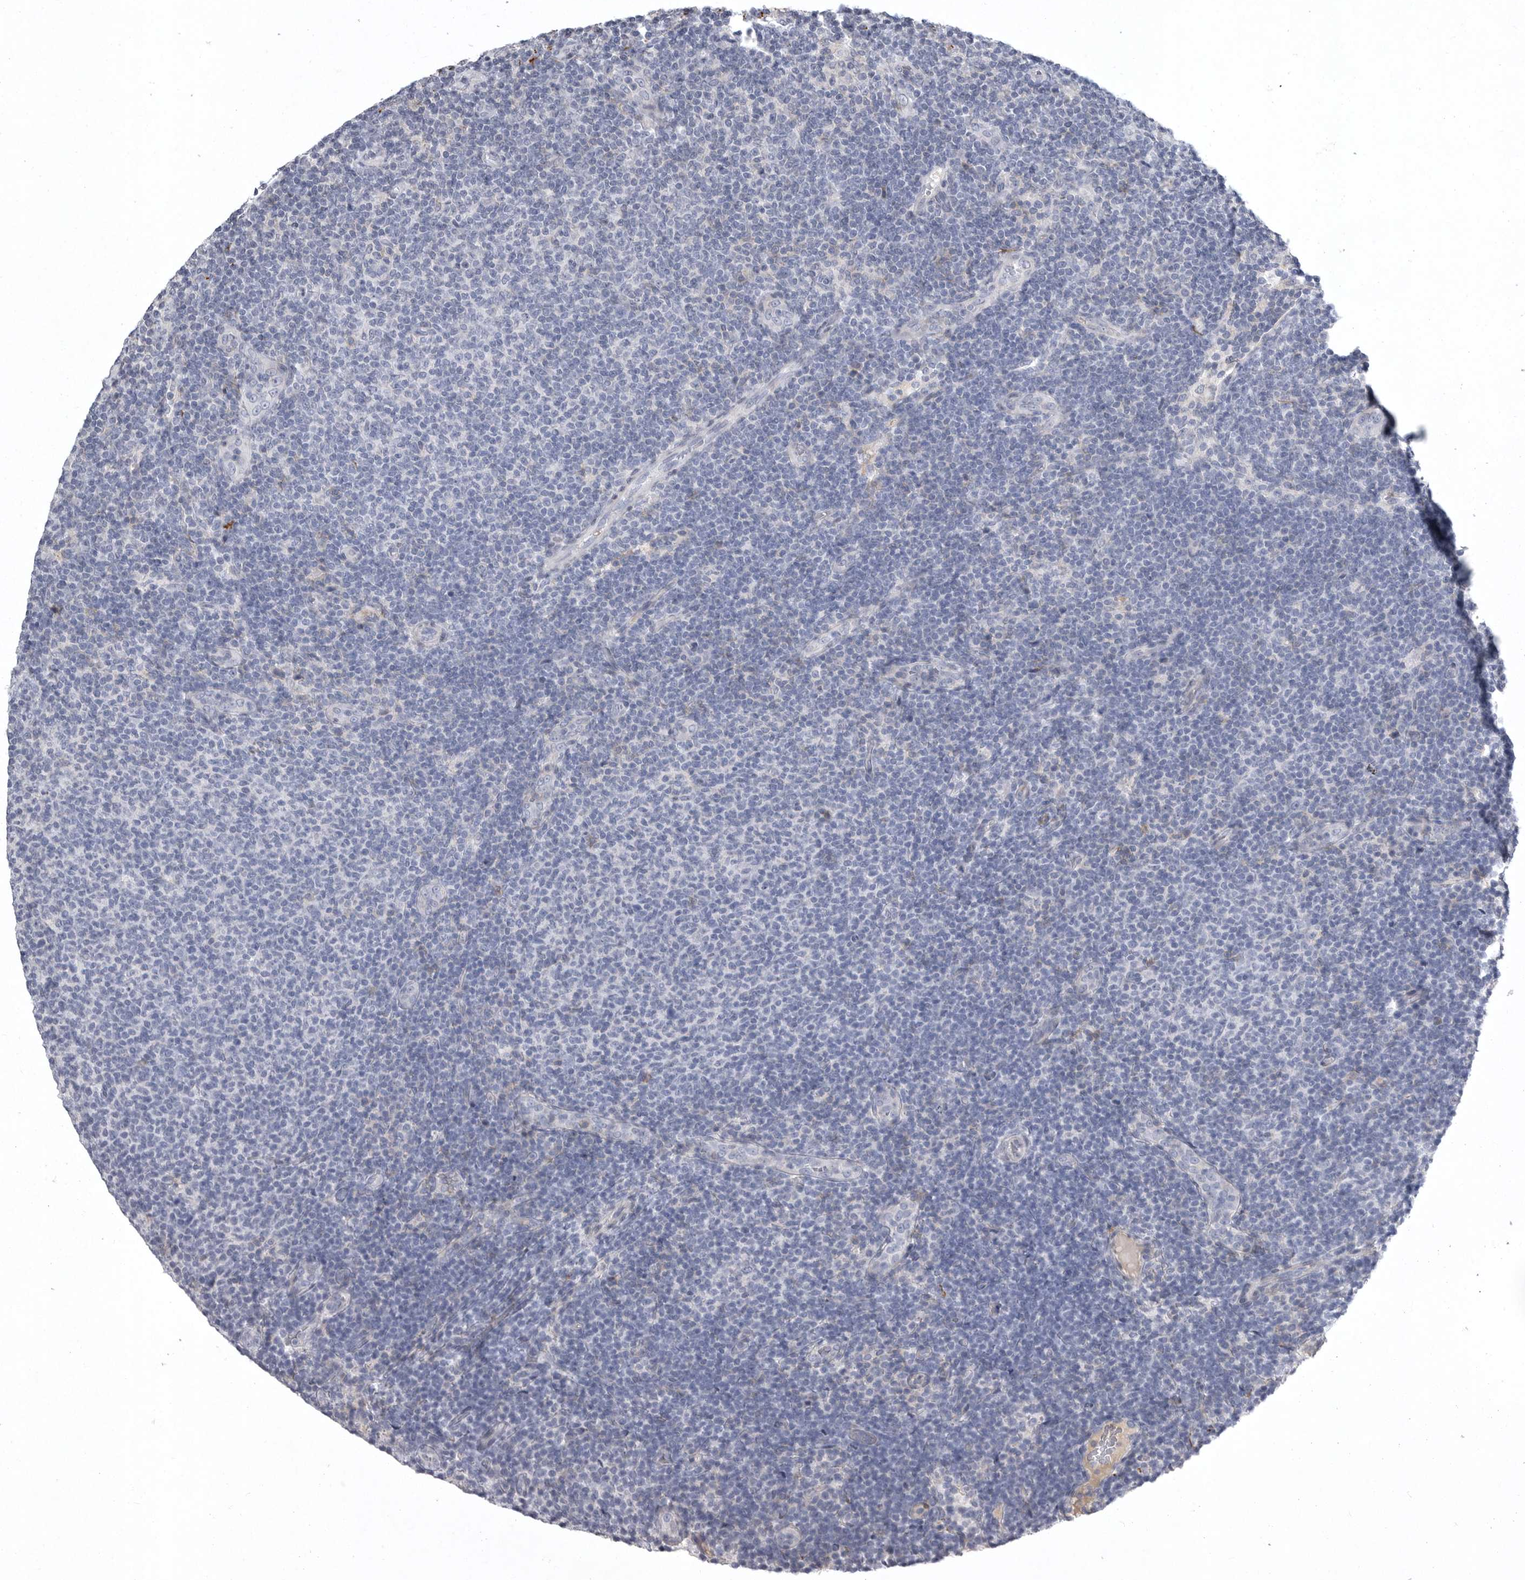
{"staining": {"intensity": "negative", "quantity": "none", "location": "none"}, "tissue": "lymphoma", "cell_type": "Tumor cells", "image_type": "cancer", "snomed": [{"axis": "morphology", "description": "Malignant lymphoma, non-Hodgkin's type, Low grade"}, {"axis": "topography", "description": "Lymph node"}], "caption": "Human low-grade malignant lymphoma, non-Hodgkin's type stained for a protein using immunohistochemistry (IHC) demonstrates no staining in tumor cells.", "gene": "CRP", "patient": {"sex": "male", "age": 66}}